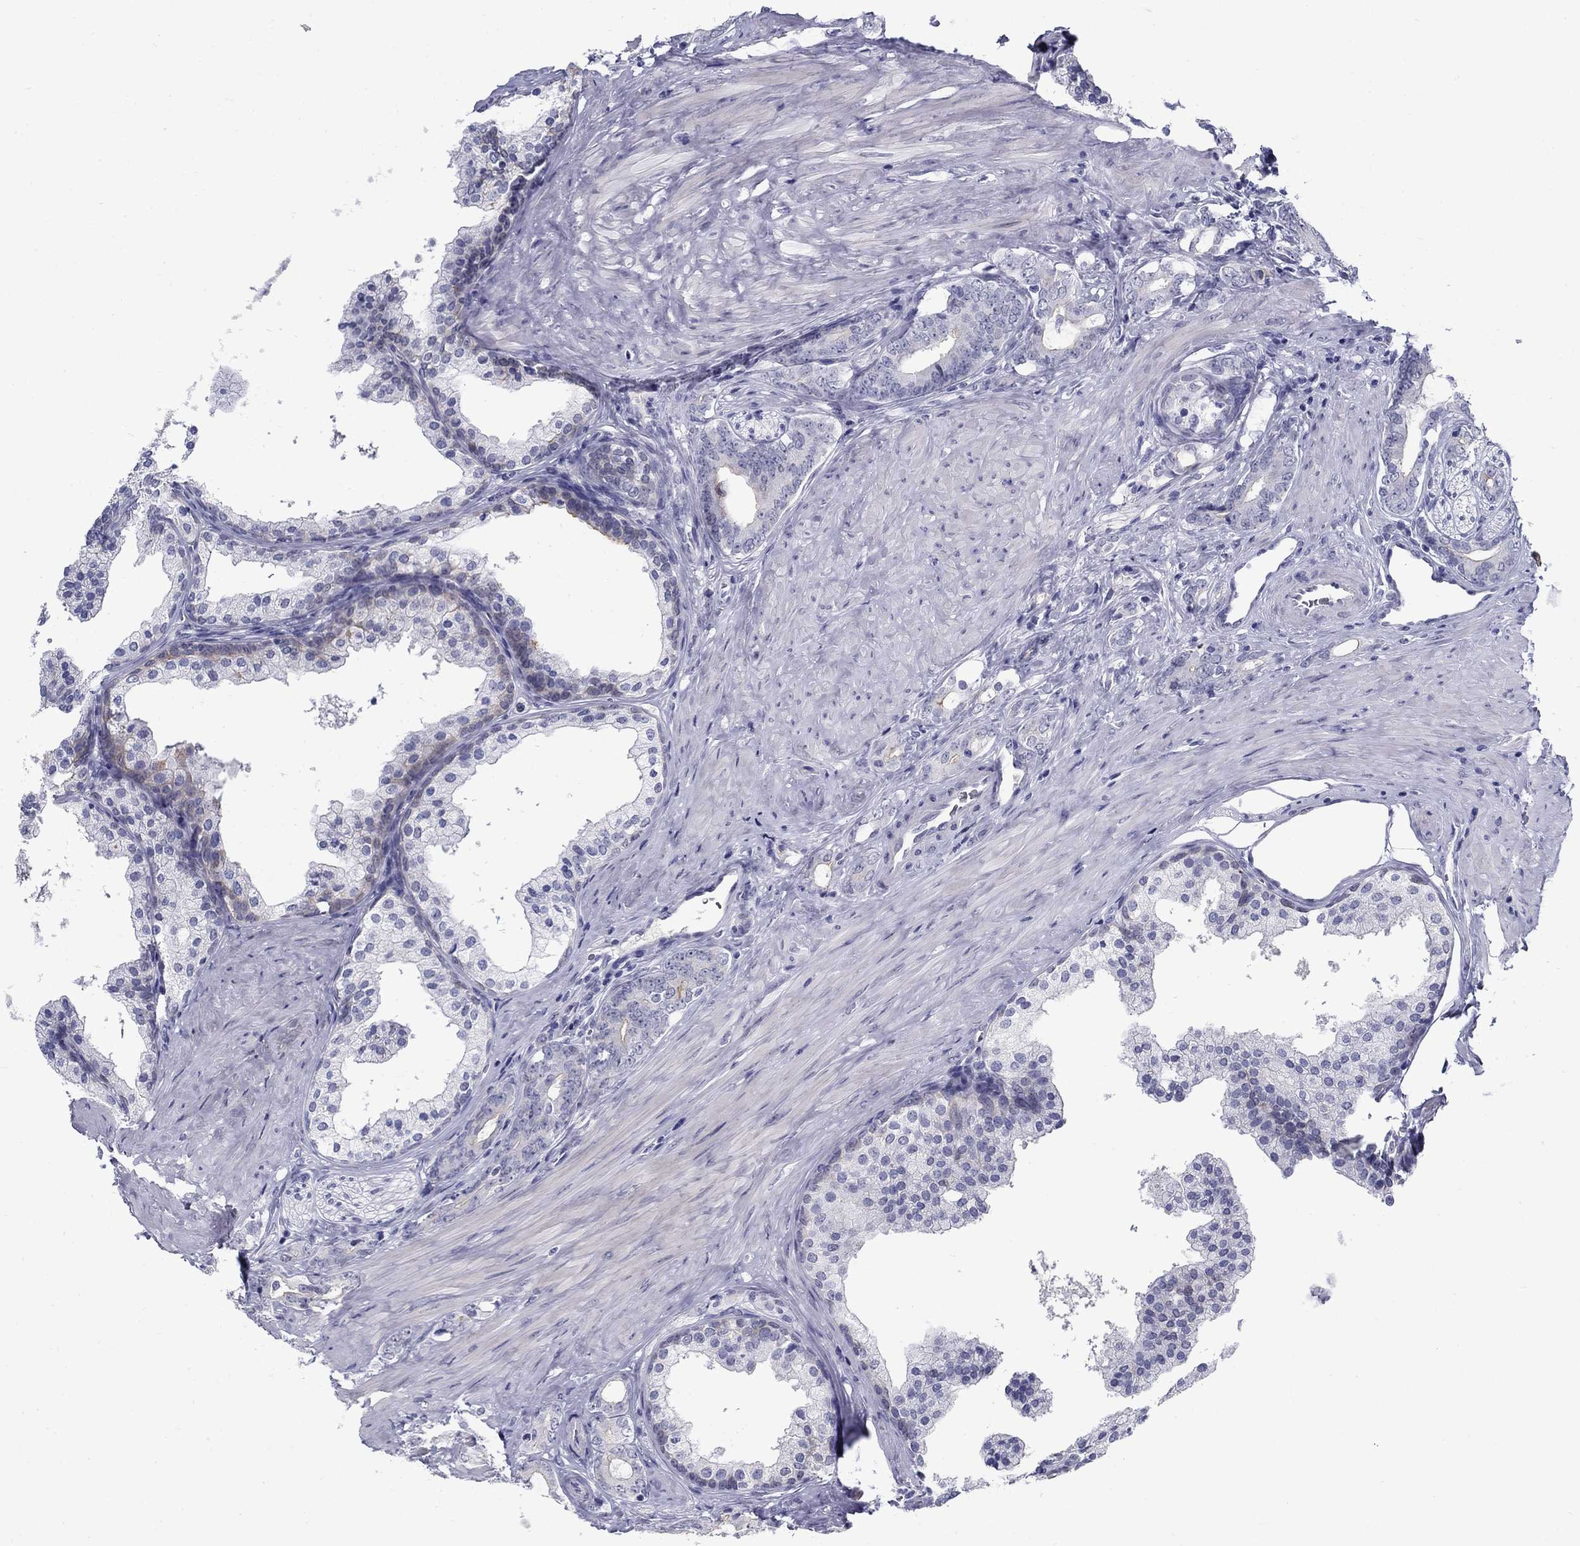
{"staining": {"intensity": "negative", "quantity": "none", "location": "none"}, "tissue": "prostate cancer", "cell_type": "Tumor cells", "image_type": "cancer", "snomed": [{"axis": "morphology", "description": "Adenocarcinoma, NOS"}, {"axis": "topography", "description": "Prostate"}], "caption": "Adenocarcinoma (prostate) was stained to show a protein in brown. There is no significant staining in tumor cells.", "gene": "C4orf19", "patient": {"sex": "male", "age": 55}}